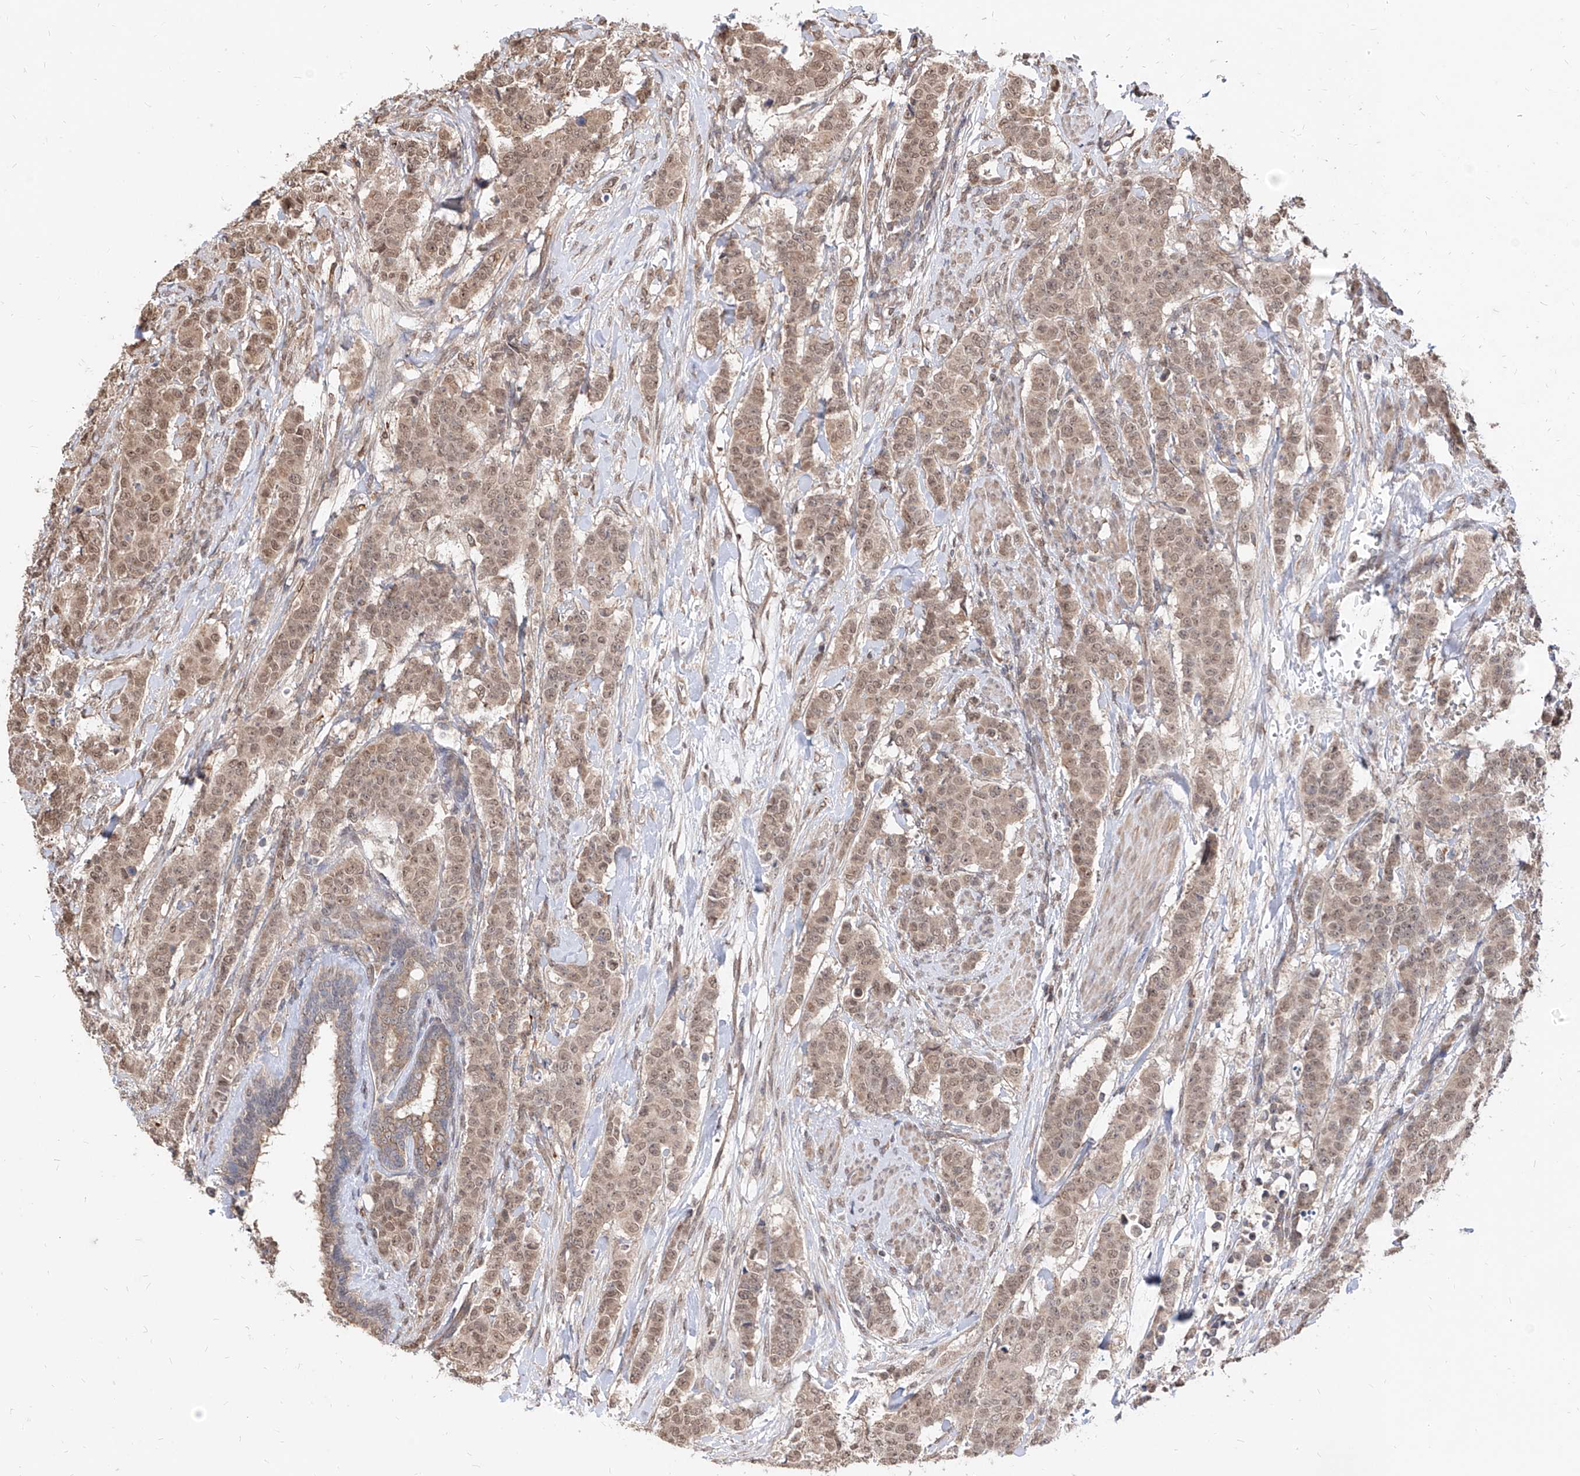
{"staining": {"intensity": "moderate", "quantity": ">75%", "location": "cytoplasmic/membranous,nuclear"}, "tissue": "breast cancer", "cell_type": "Tumor cells", "image_type": "cancer", "snomed": [{"axis": "morphology", "description": "Duct carcinoma"}, {"axis": "topography", "description": "Breast"}], "caption": "IHC of human intraductal carcinoma (breast) reveals medium levels of moderate cytoplasmic/membranous and nuclear positivity in about >75% of tumor cells.", "gene": "C8orf82", "patient": {"sex": "female", "age": 40}}